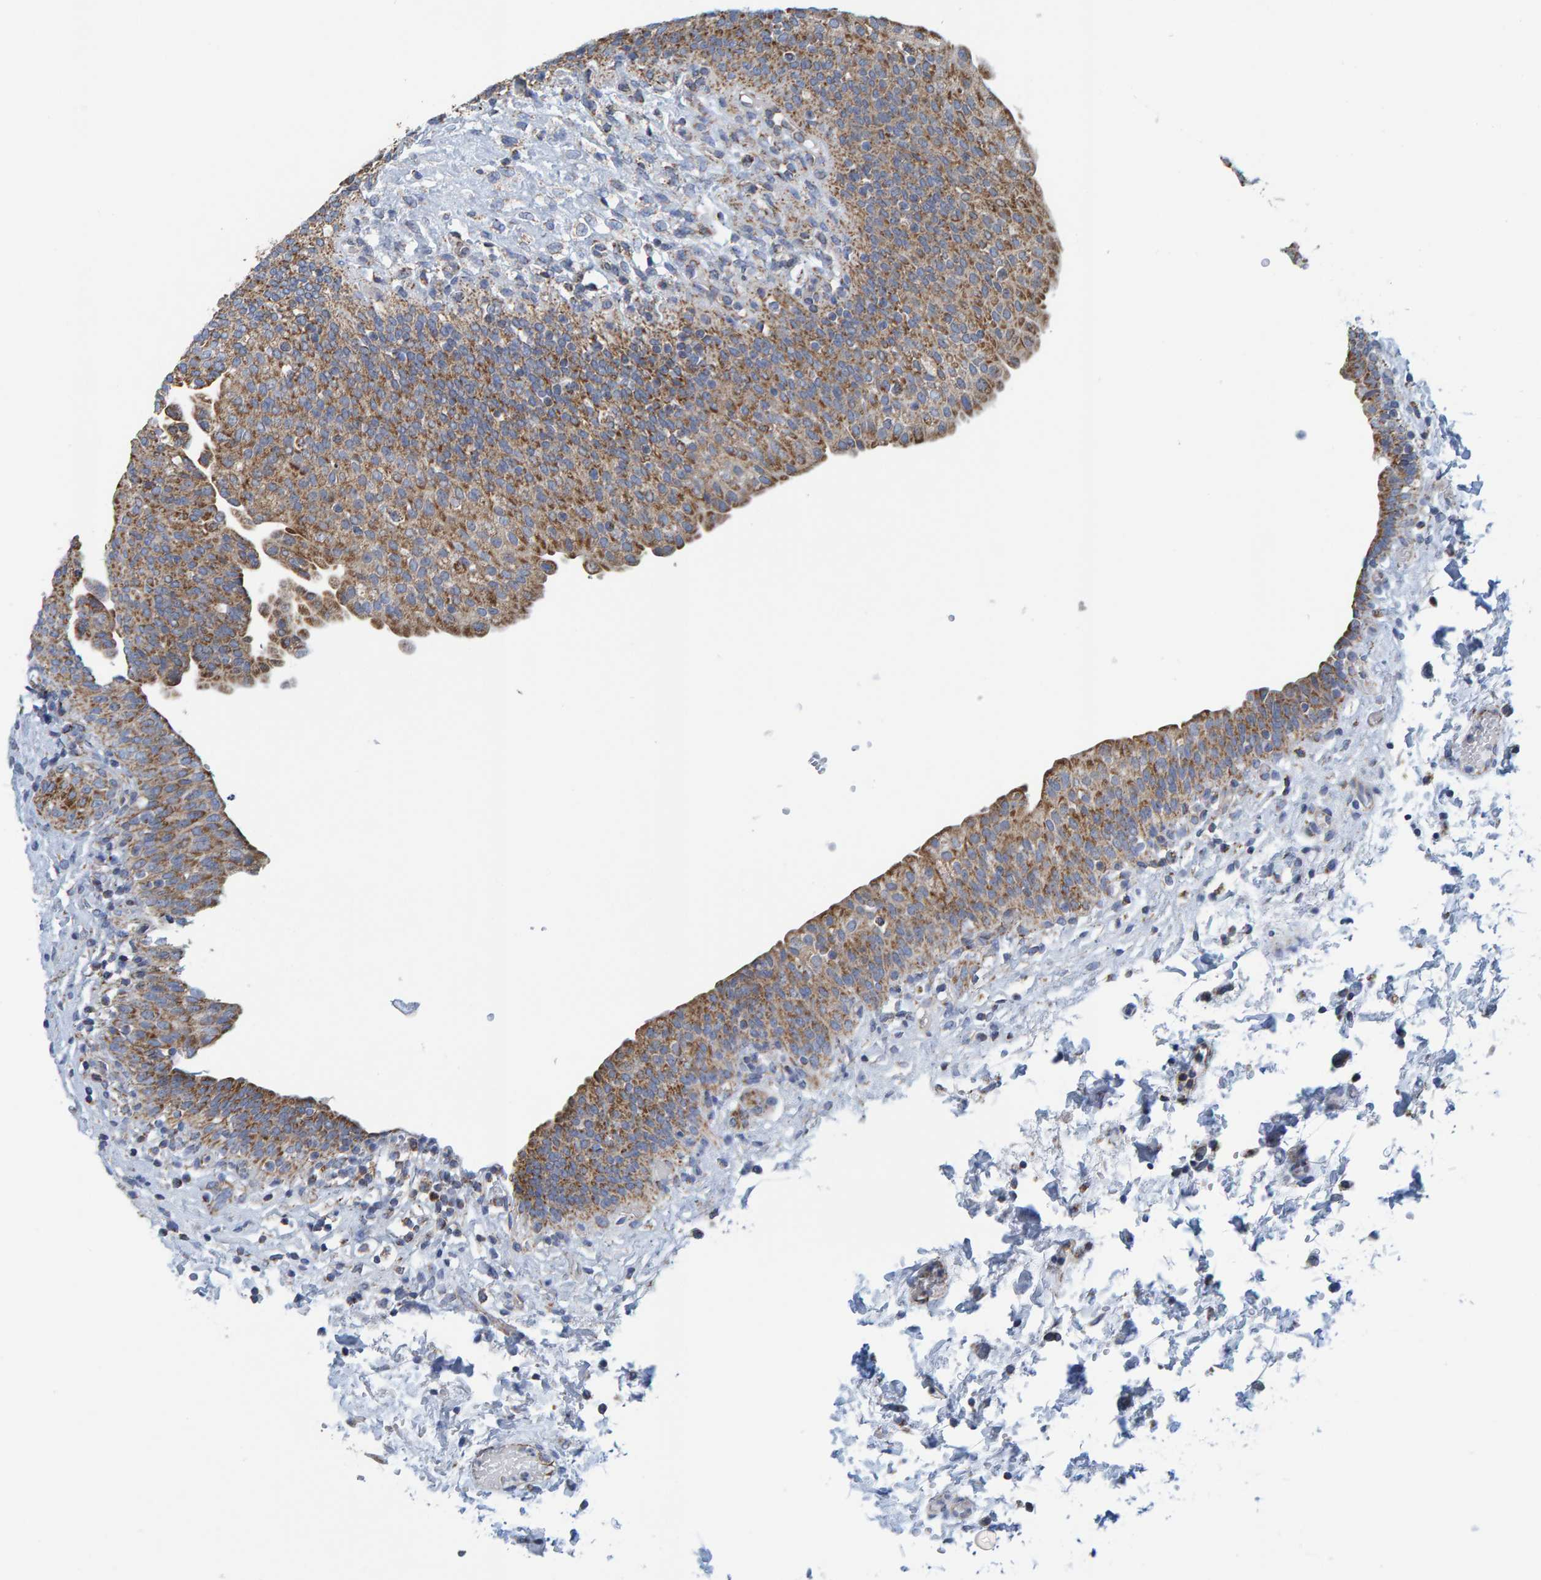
{"staining": {"intensity": "moderate", "quantity": ">75%", "location": "cytoplasmic/membranous"}, "tissue": "urinary bladder", "cell_type": "Urothelial cells", "image_type": "normal", "snomed": [{"axis": "morphology", "description": "Normal tissue, NOS"}, {"axis": "topography", "description": "Urinary bladder"}], "caption": "Protein staining of unremarkable urinary bladder demonstrates moderate cytoplasmic/membranous staining in approximately >75% of urothelial cells. (Stains: DAB in brown, nuclei in blue, Microscopy: brightfield microscopy at high magnification).", "gene": "MRPS7", "patient": {"sex": "male", "age": 55}}